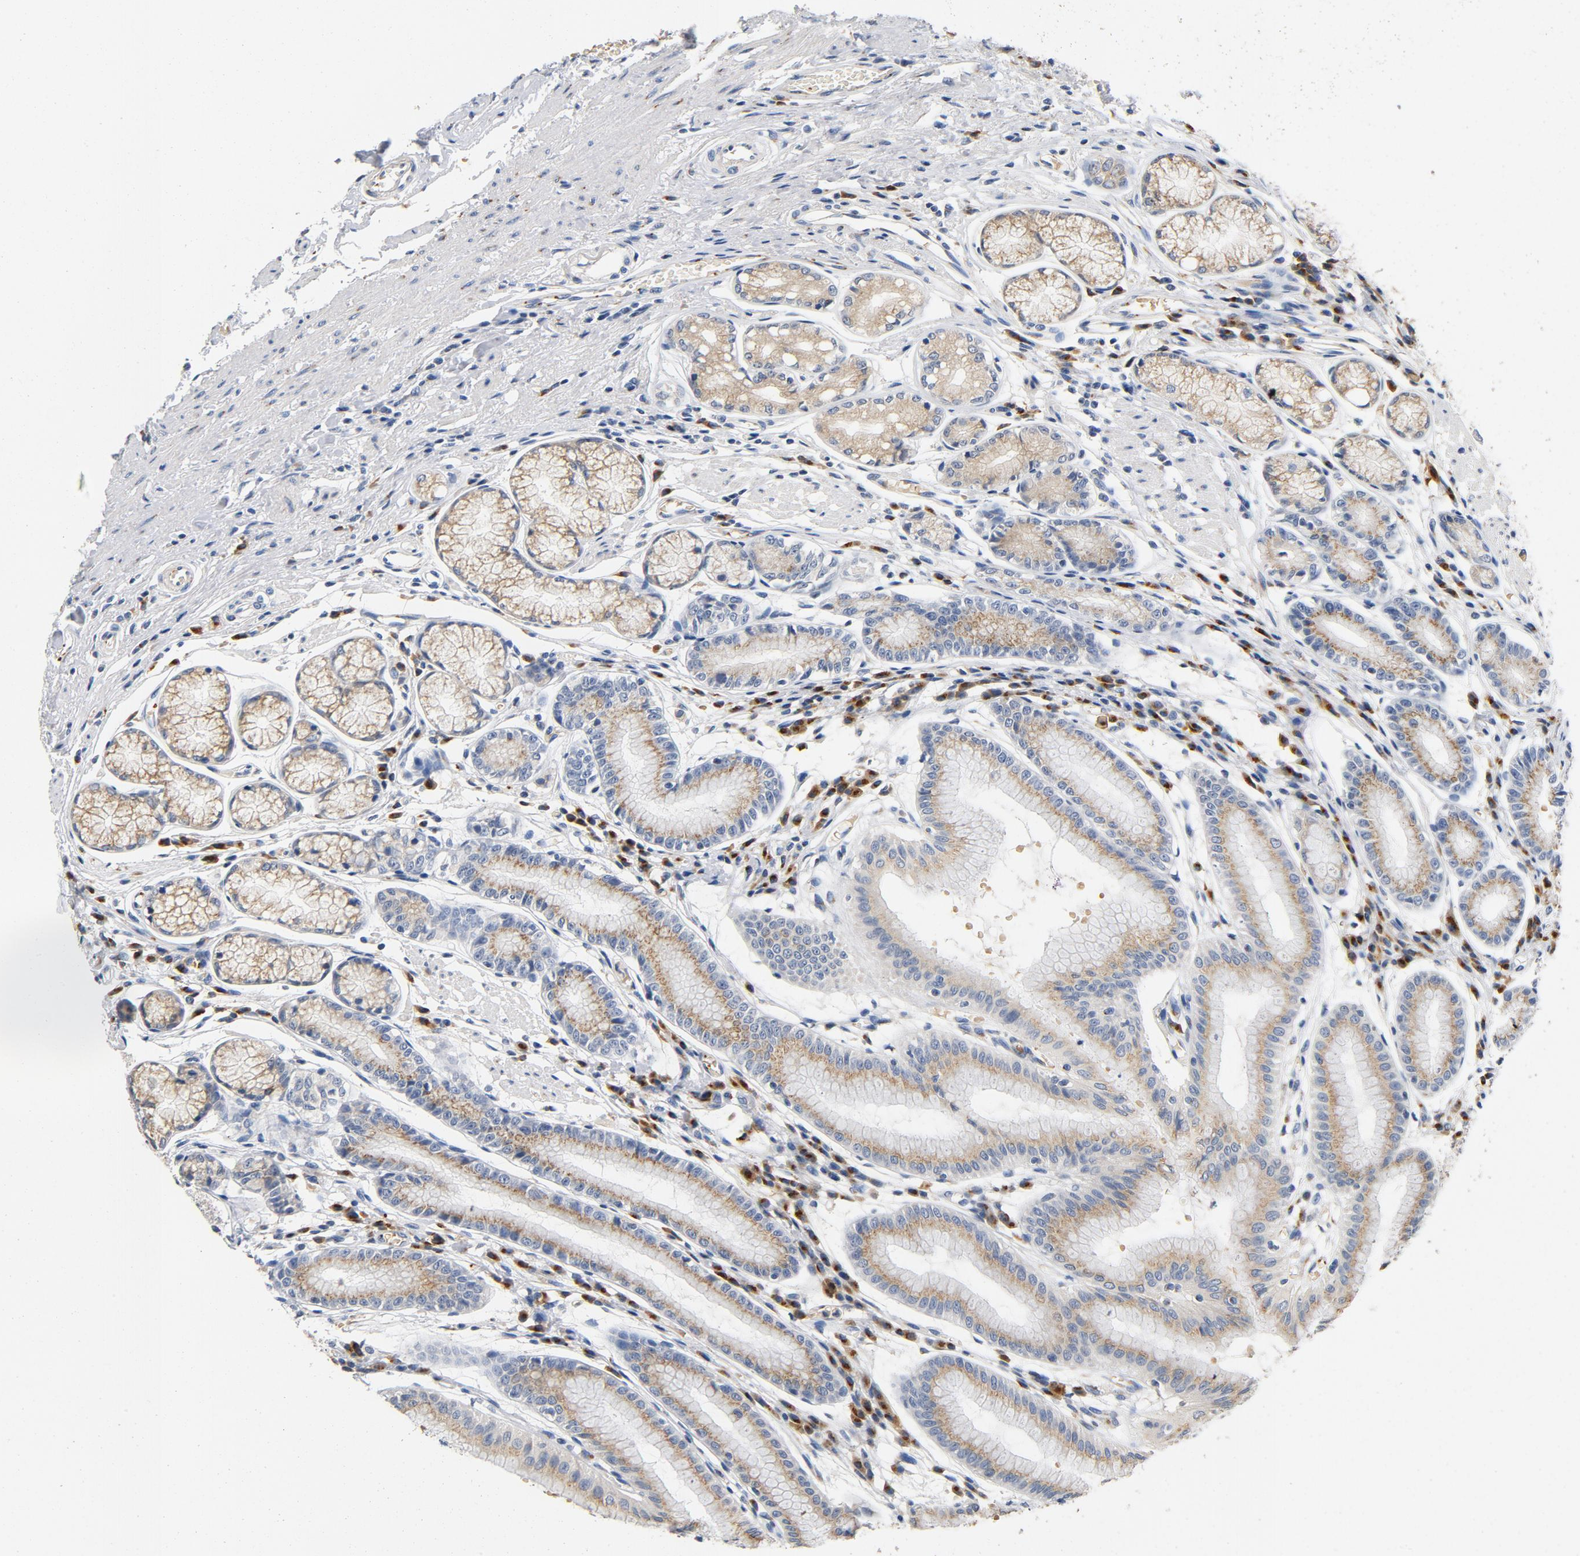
{"staining": {"intensity": "moderate", "quantity": "<25%", "location": "cytoplasmic/membranous"}, "tissue": "stomach", "cell_type": "Glandular cells", "image_type": "normal", "snomed": [{"axis": "morphology", "description": "Normal tissue, NOS"}, {"axis": "morphology", "description": "Inflammation, NOS"}, {"axis": "topography", "description": "Stomach, lower"}], "caption": "Stomach stained with DAB IHC exhibits low levels of moderate cytoplasmic/membranous positivity in approximately <25% of glandular cells. (DAB (3,3'-diaminobenzidine) IHC with brightfield microscopy, high magnification).", "gene": "LMAN2", "patient": {"sex": "male", "age": 59}}